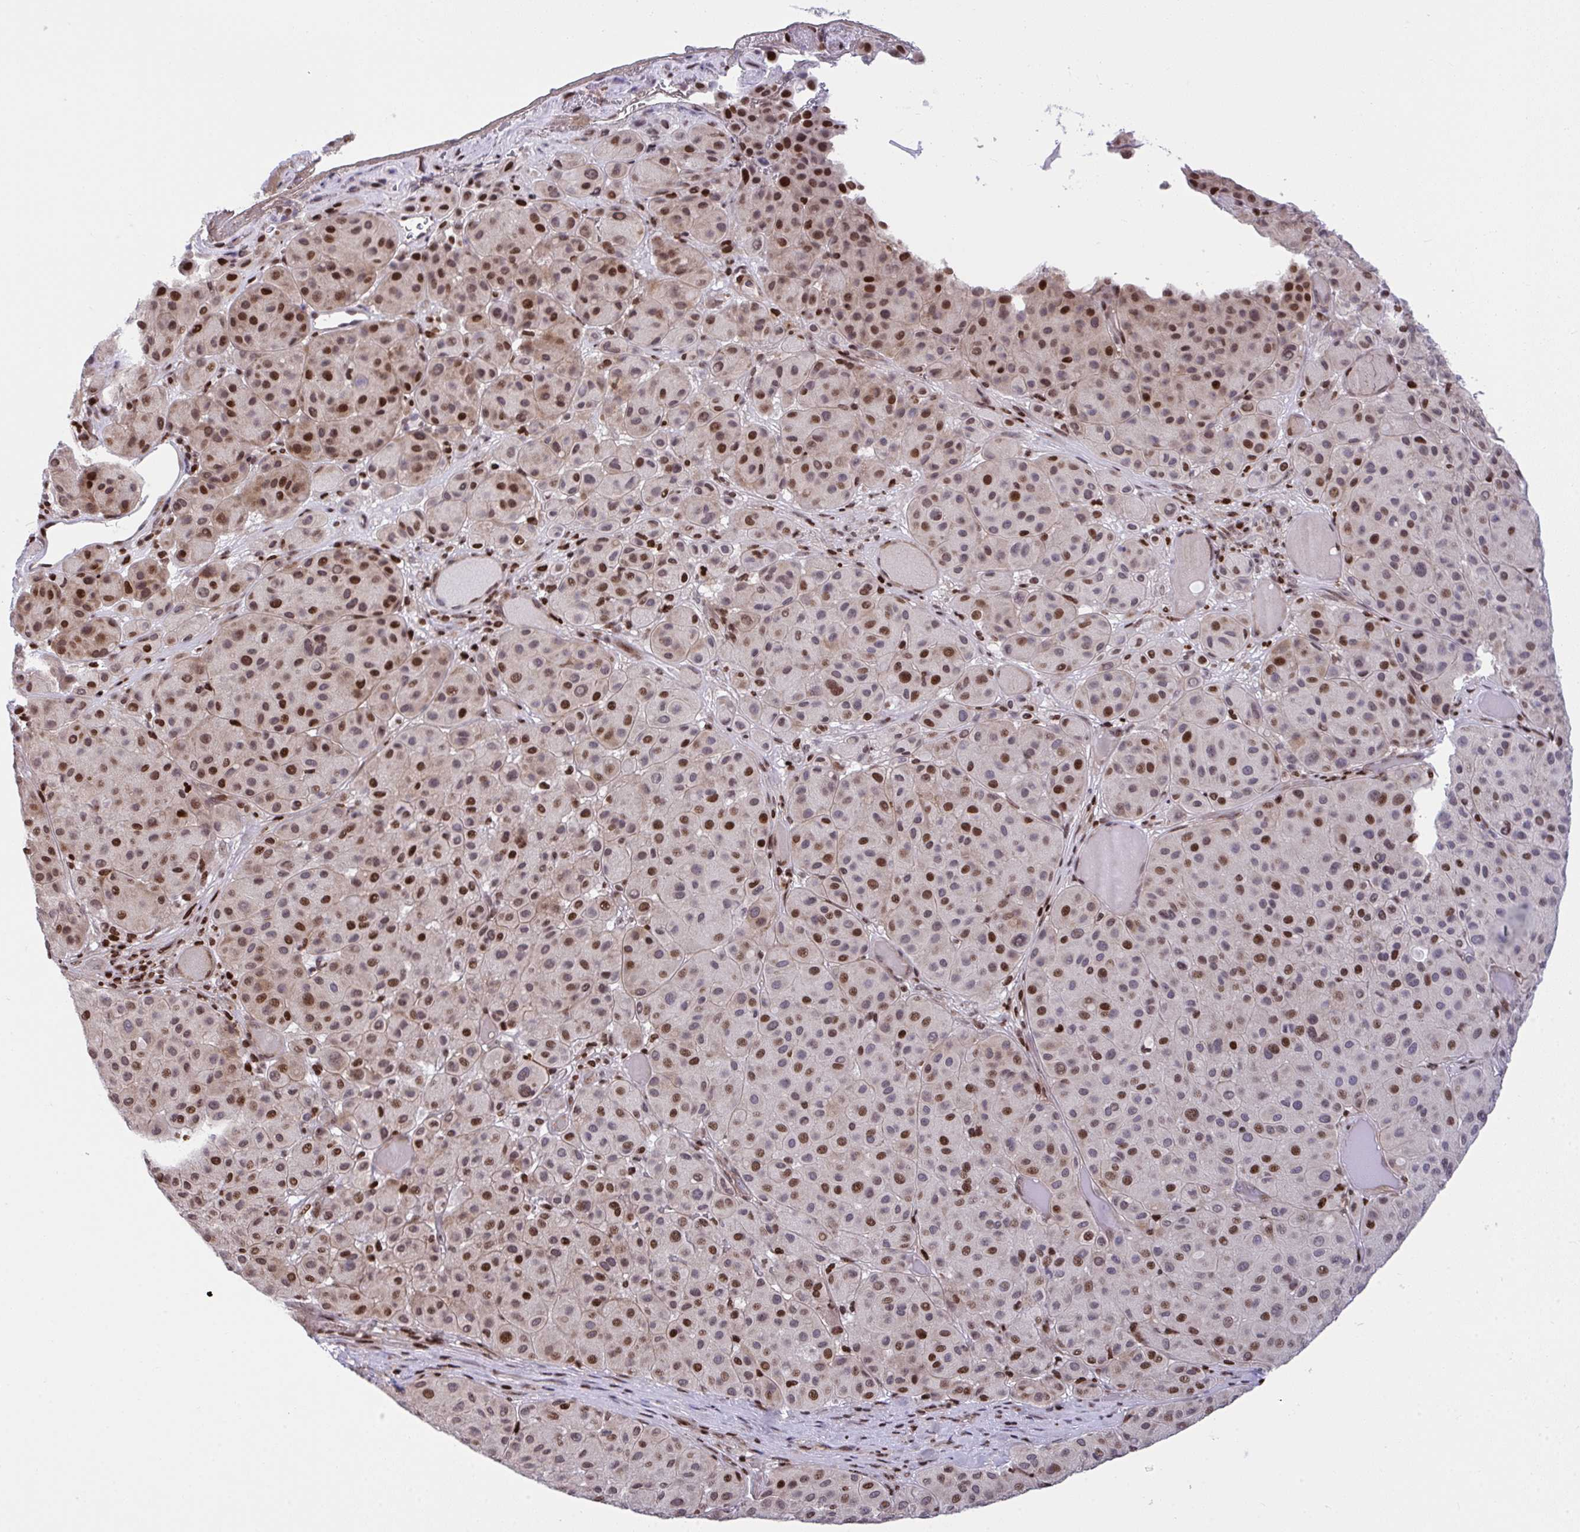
{"staining": {"intensity": "moderate", "quantity": ">75%", "location": "nuclear"}, "tissue": "melanoma", "cell_type": "Tumor cells", "image_type": "cancer", "snomed": [{"axis": "morphology", "description": "Malignant melanoma, Metastatic site"}, {"axis": "topography", "description": "Smooth muscle"}], "caption": "This photomicrograph shows immunohistochemistry staining of human melanoma, with medium moderate nuclear expression in approximately >75% of tumor cells.", "gene": "RAPGEF5", "patient": {"sex": "male", "age": 41}}